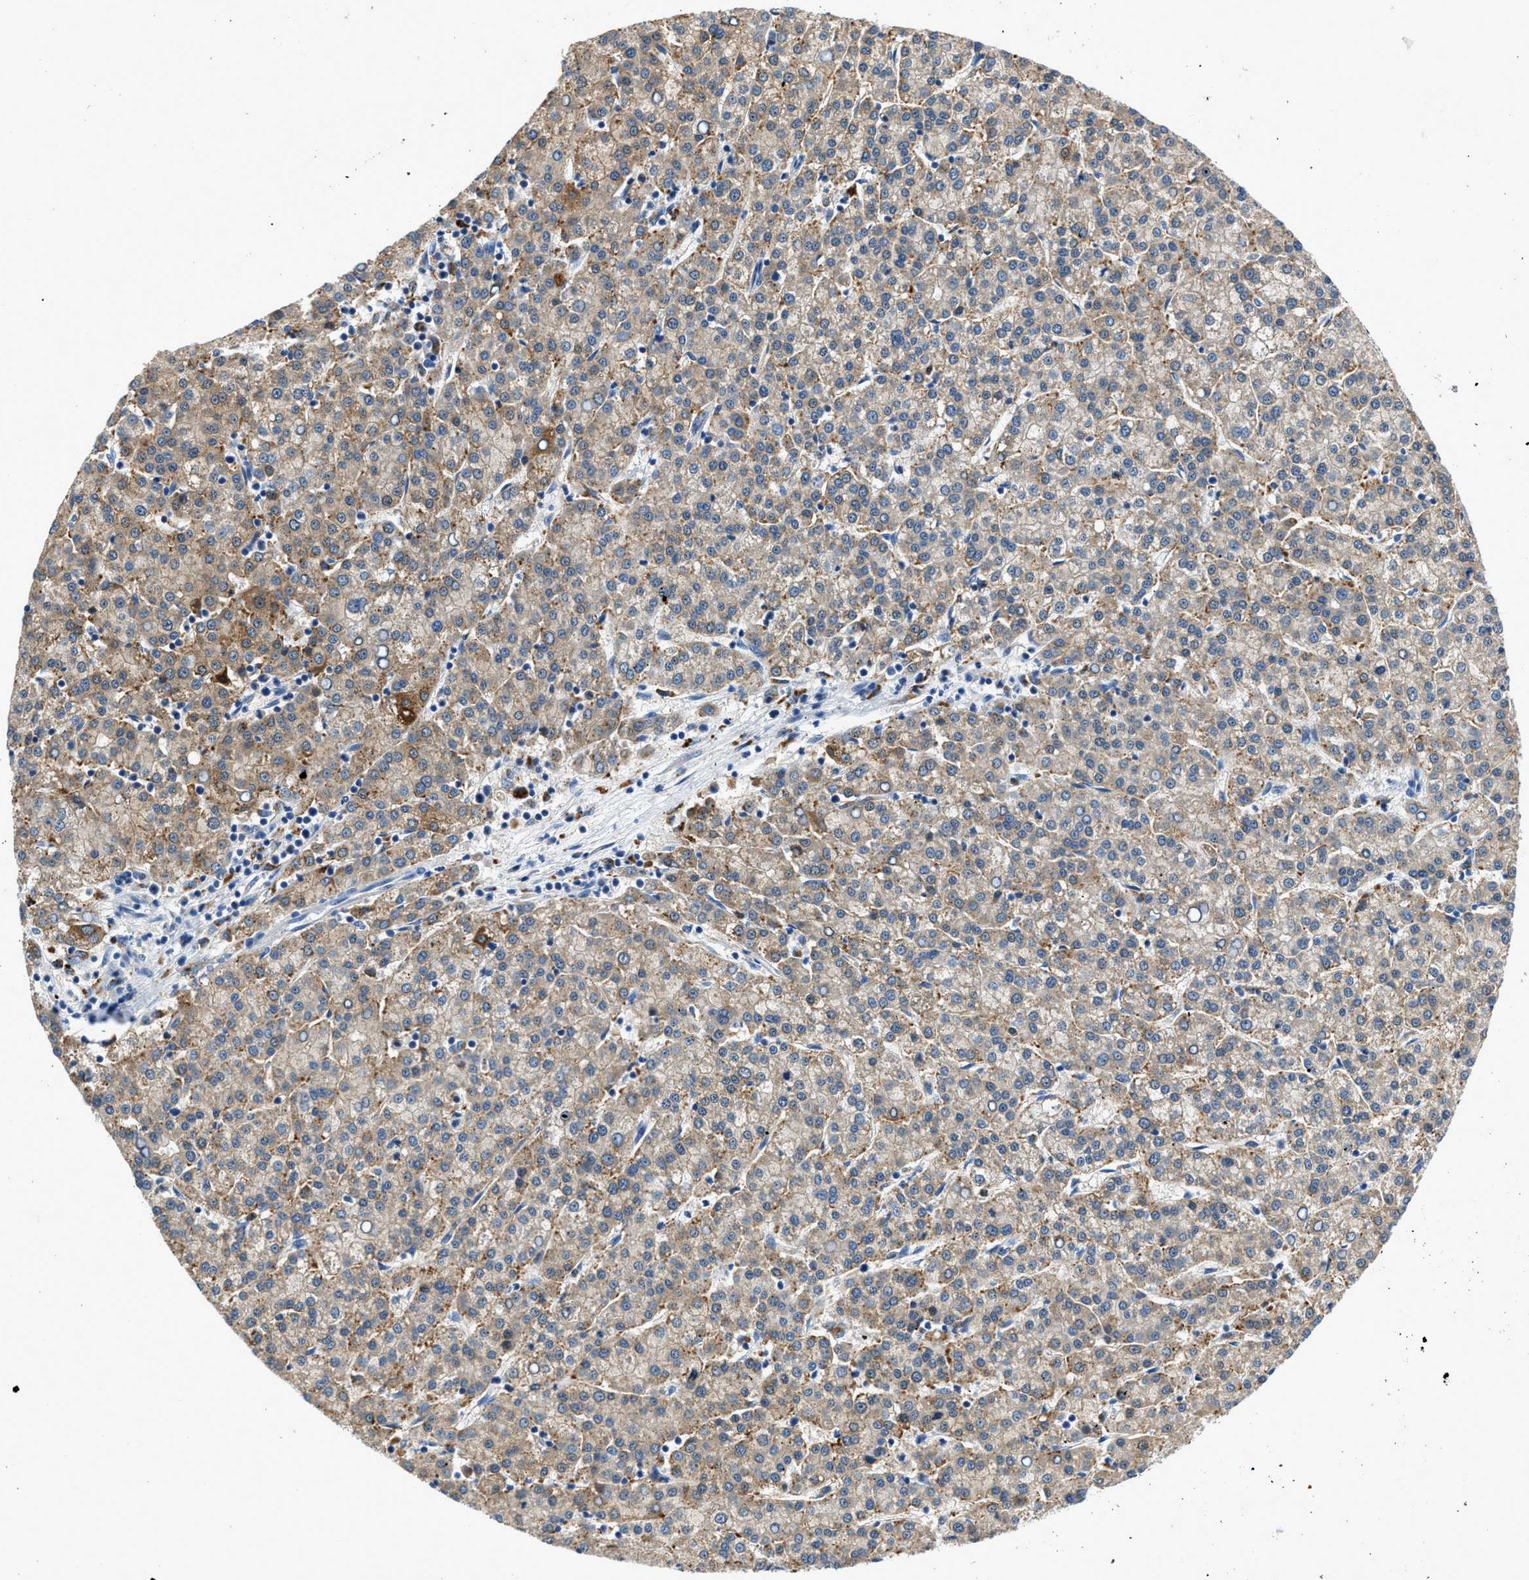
{"staining": {"intensity": "moderate", "quantity": ">75%", "location": "cytoplasmic/membranous"}, "tissue": "liver cancer", "cell_type": "Tumor cells", "image_type": "cancer", "snomed": [{"axis": "morphology", "description": "Carcinoma, Hepatocellular, NOS"}, {"axis": "topography", "description": "Liver"}], "caption": "An image showing moderate cytoplasmic/membranous staining in approximately >75% of tumor cells in liver hepatocellular carcinoma, as visualized by brown immunohistochemical staining.", "gene": "ADGRE3", "patient": {"sex": "female", "age": 58}}